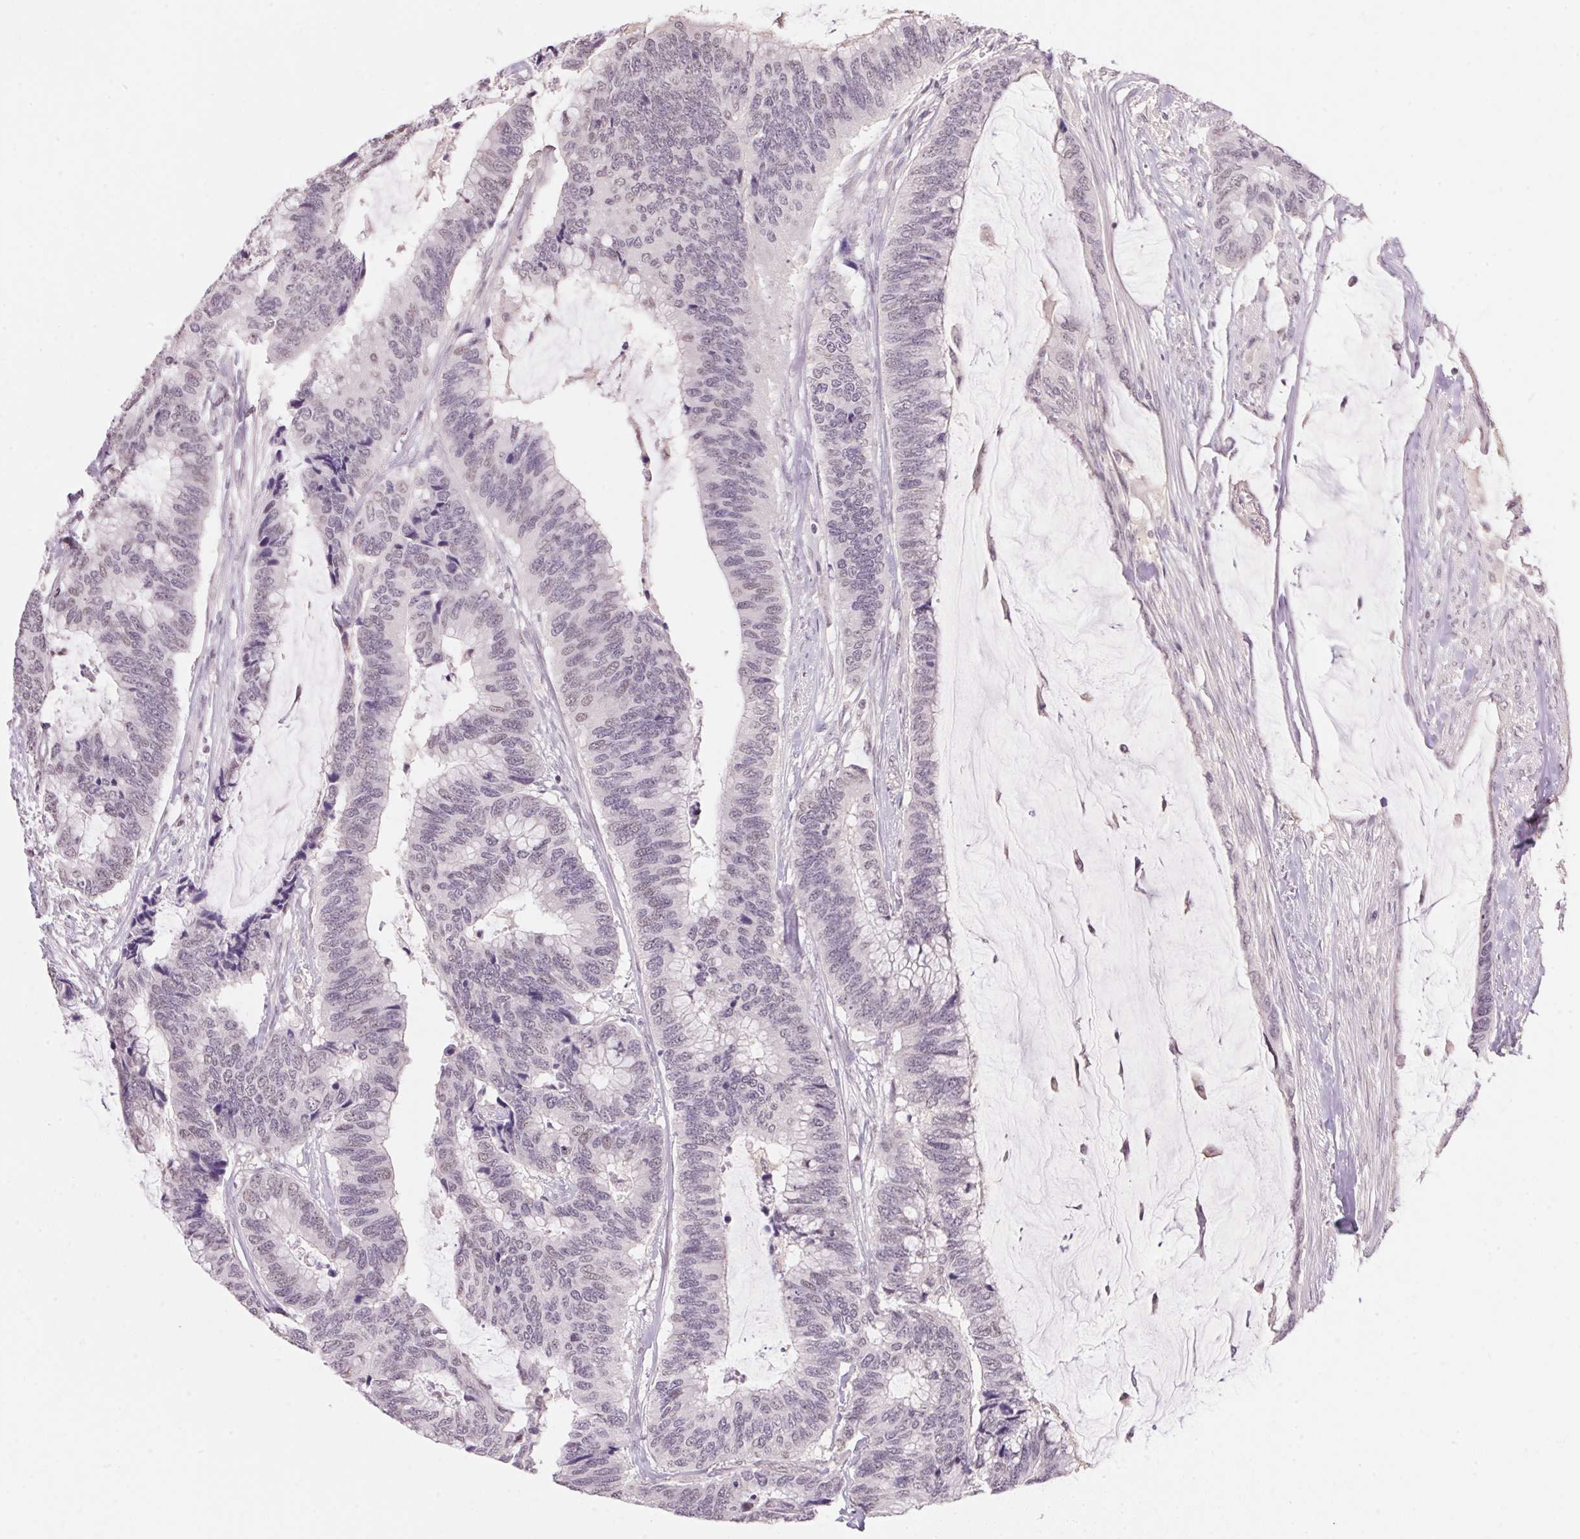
{"staining": {"intensity": "negative", "quantity": "none", "location": "none"}, "tissue": "colorectal cancer", "cell_type": "Tumor cells", "image_type": "cancer", "snomed": [{"axis": "morphology", "description": "Adenocarcinoma, NOS"}, {"axis": "topography", "description": "Rectum"}], "caption": "This is an immunohistochemistry (IHC) image of adenocarcinoma (colorectal). There is no expression in tumor cells.", "gene": "FNDC4", "patient": {"sex": "female", "age": 59}}